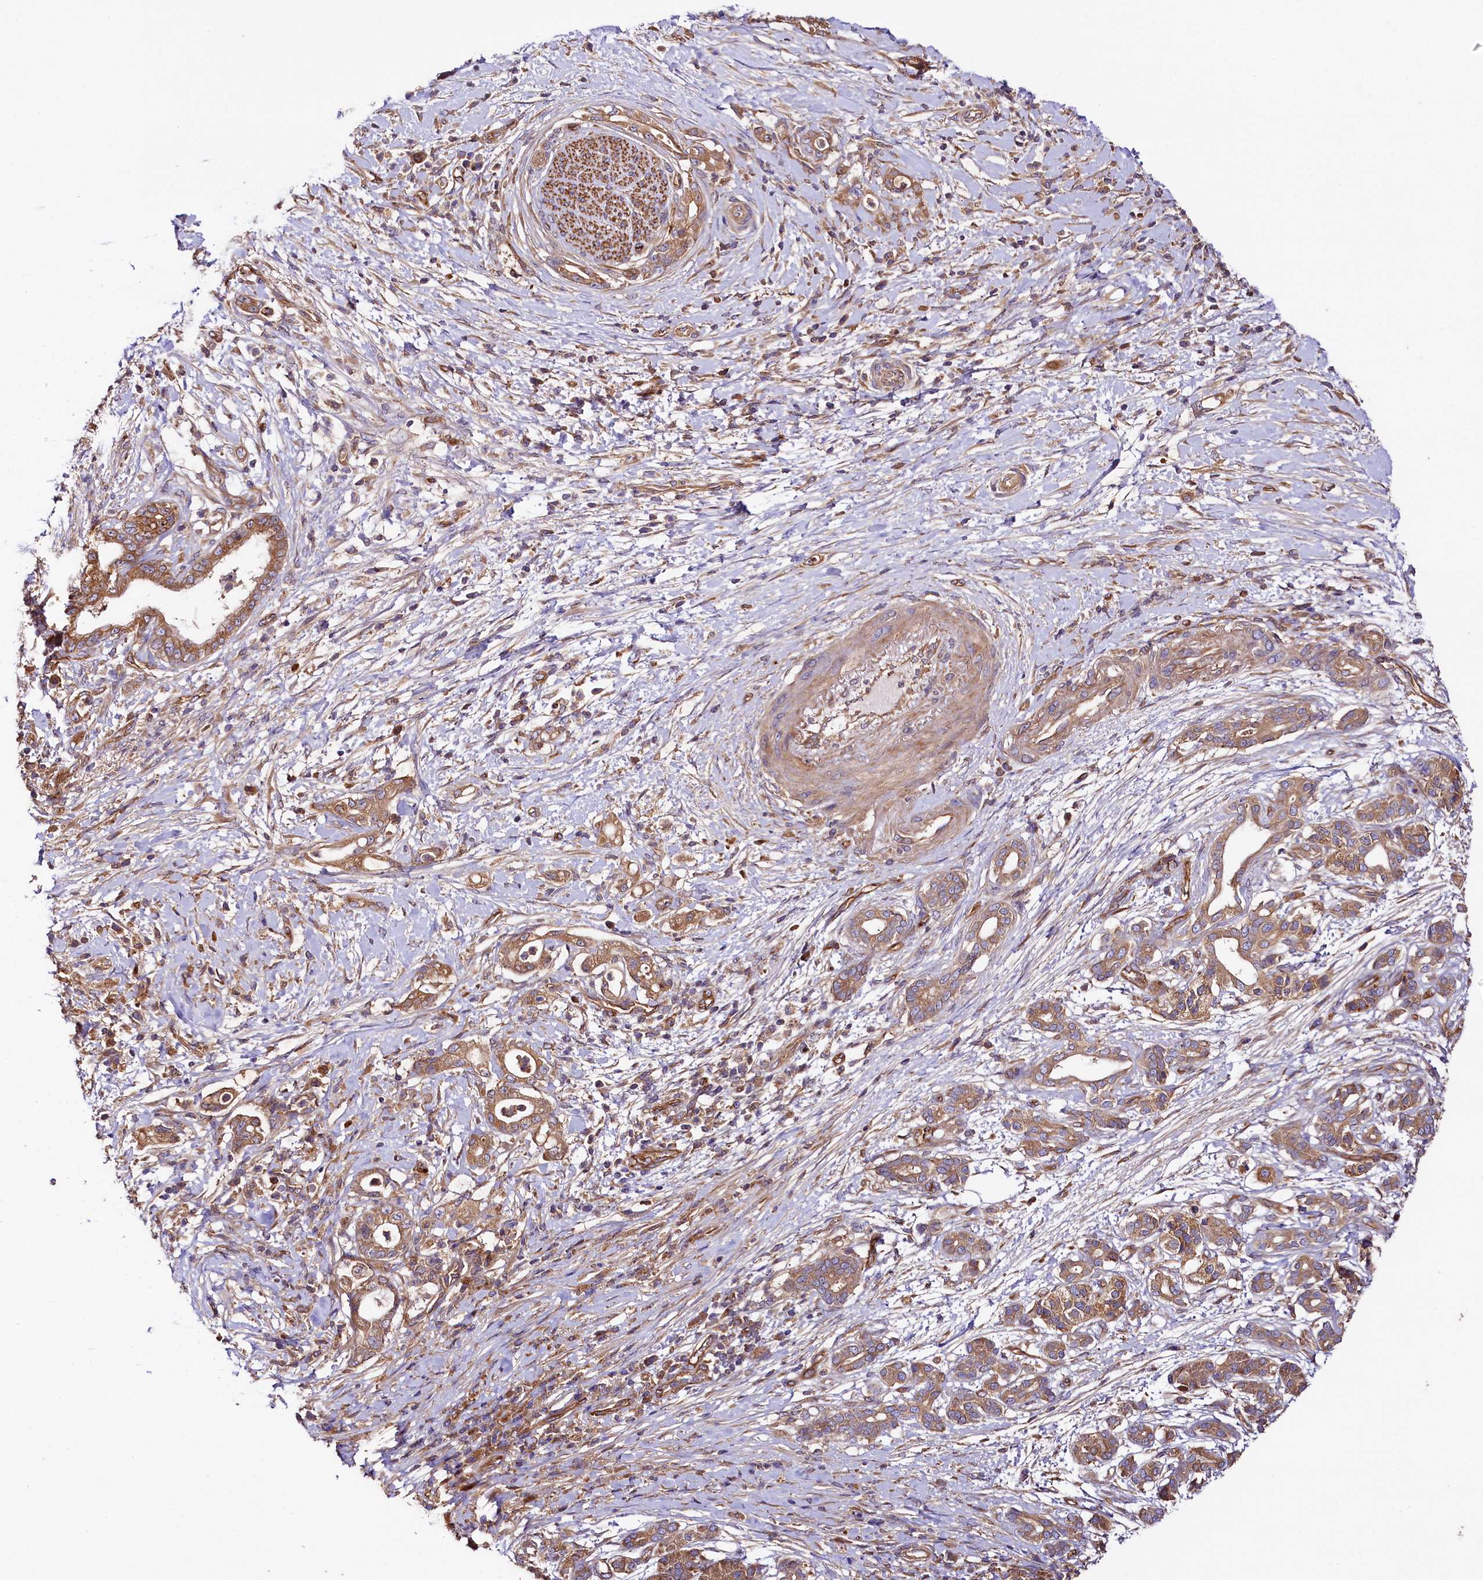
{"staining": {"intensity": "moderate", "quantity": ">75%", "location": "cytoplasmic/membranous"}, "tissue": "pancreatic cancer", "cell_type": "Tumor cells", "image_type": "cancer", "snomed": [{"axis": "morphology", "description": "Adenocarcinoma, NOS"}, {"axis": "topography", "description": "Pancreas"}], "caption": "Adenocarcinoma (pancreatic) stained for a protein displays moderate cytoplasmic/membranous positivity in tumor cells. The staining was performed using DAB to visualize the protein expression in brown, while the nuclei were stained in blue with hematoxylin (Magnification: 20x).", "gene": "CEP295", "patient": {"sex": "female", "age": 55}}